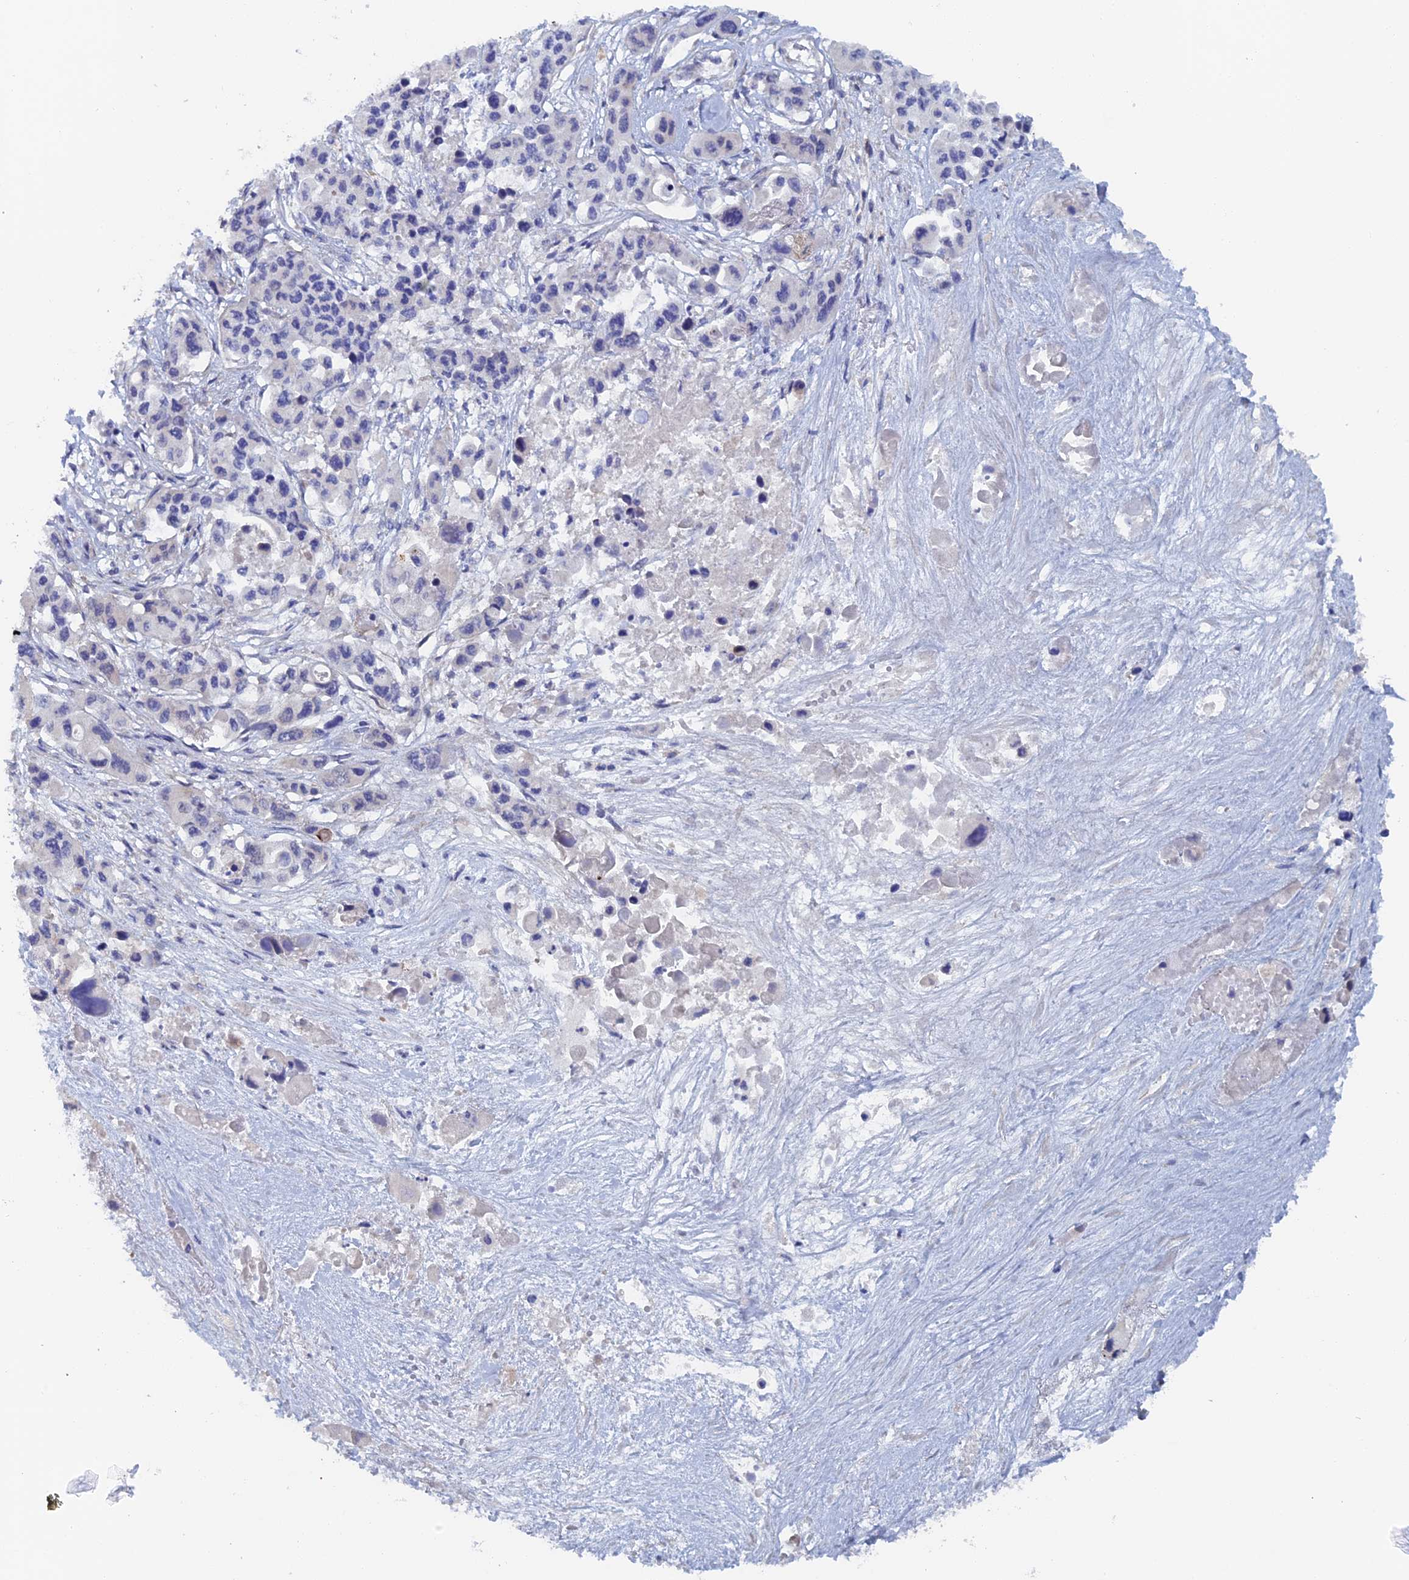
{"staining": {"intensity": "negative", "quantity": "none", "location": "none"}, "tissue": "pancreatic cancer", "cell_type": "Tumor cells", "image_type": "cancer", "snomed": [{"axis": "morphology", "description": "Adenocarcinoma, NOS"}, {"axis": "topography", "description": "Pancreas"}], "caption": "A high-resolution image shows immunohistochemistry staining of pancreatic cancer, which shows no significant positivity in tumor cells.", "gene": "ELOVL6", "patient": {"sex": "male", "age": 92}}